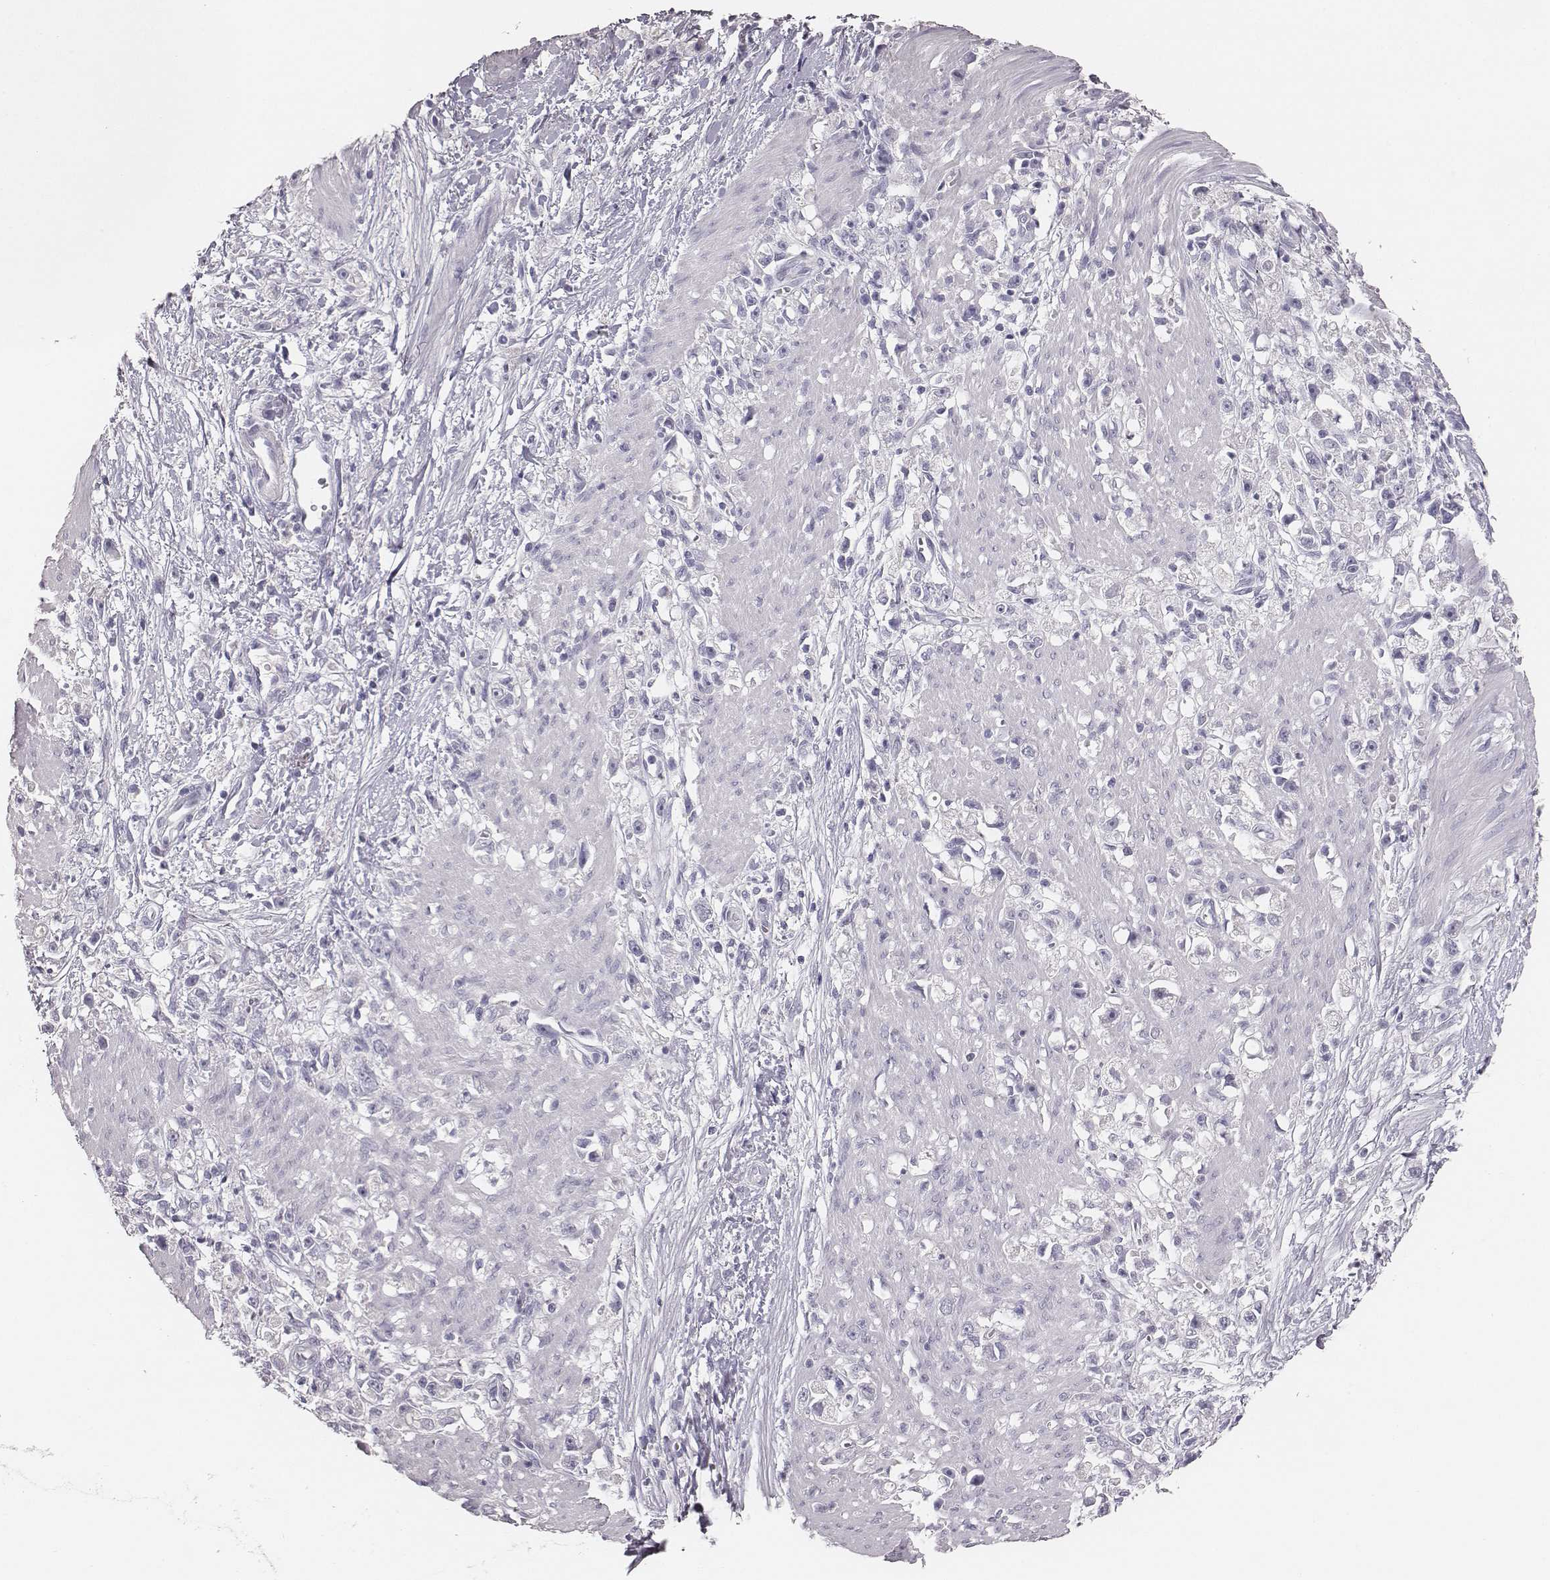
{"staining": {"intensity": "negative", "quantity": "none", "location": "none"}, "tissue": "stomach cancer", "cell_type": "Tumor cells", "image_type": "cancer", "snomed": [{"axis": "morphology", "description": "Adenocarcinoma, NOS"}, {"axis": "topography", "description": "Stomach"}], "caption": "Image shows no significant protein expression in tumor cells of stomach cancer (adenocarcinoma). The staining is performed using DAB (3,3'-diaminobenzidine) brown chromogen with nuclei counter-stained in using hematoxylin.", "gene": "MYH6", "patient": {"sex": "female", "age": 59}}